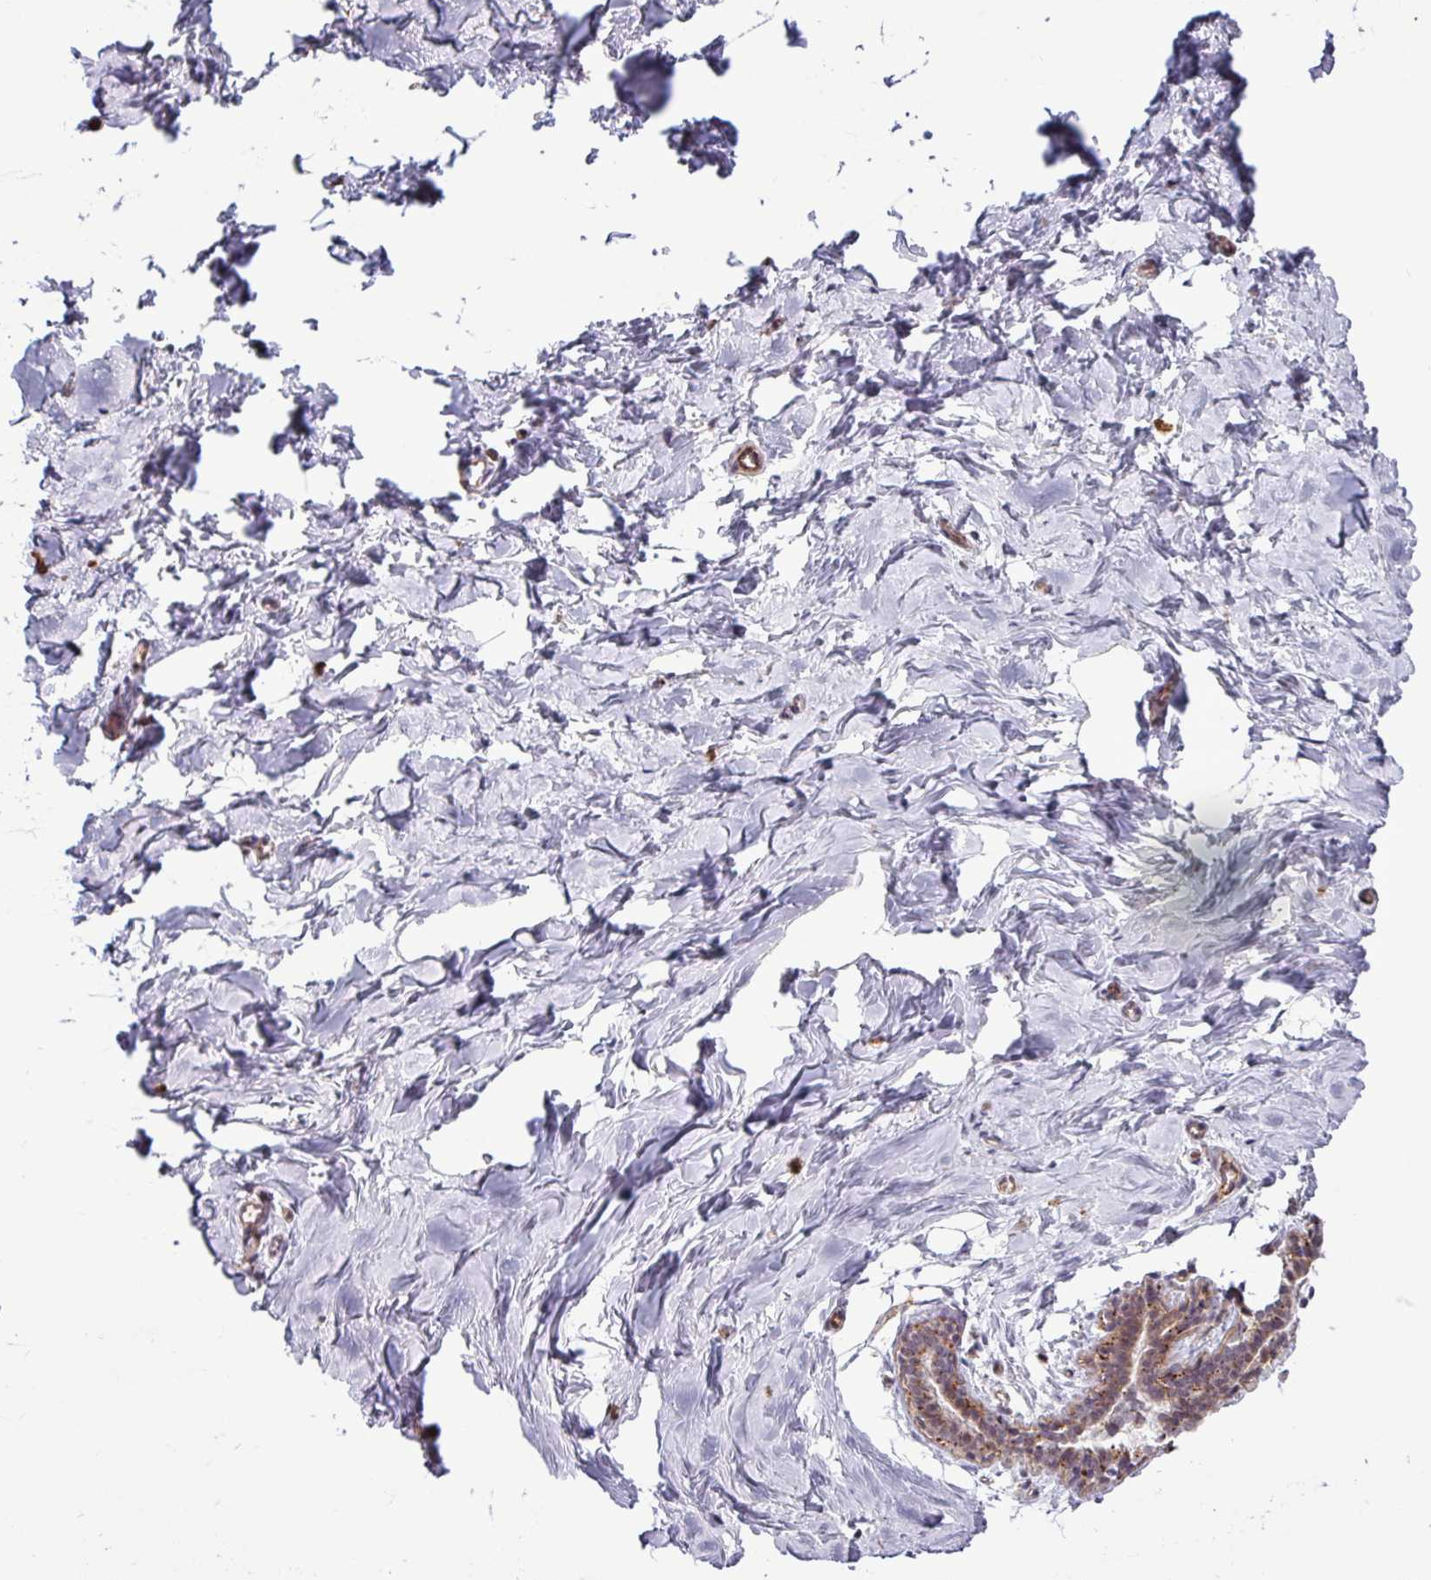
{"staining": {"intensity": "negative", "quantity": "none", "location": "none"}, "tissue": "breast", "cell_type": "Adipocytes", "image_type": "normal", "snomed": [{"axis": "morphology", "description": "Normal tissue, NOS"}, {"axis": "topography", "description": "Breast"}], "caption": "Immunohistochemistry histopathology image of normal breast stained for a protein (brown), which demonstrates no expression in adipocytes.", "gene": "AMIGO2", "patient": {"sex": "female", "age": 23}}